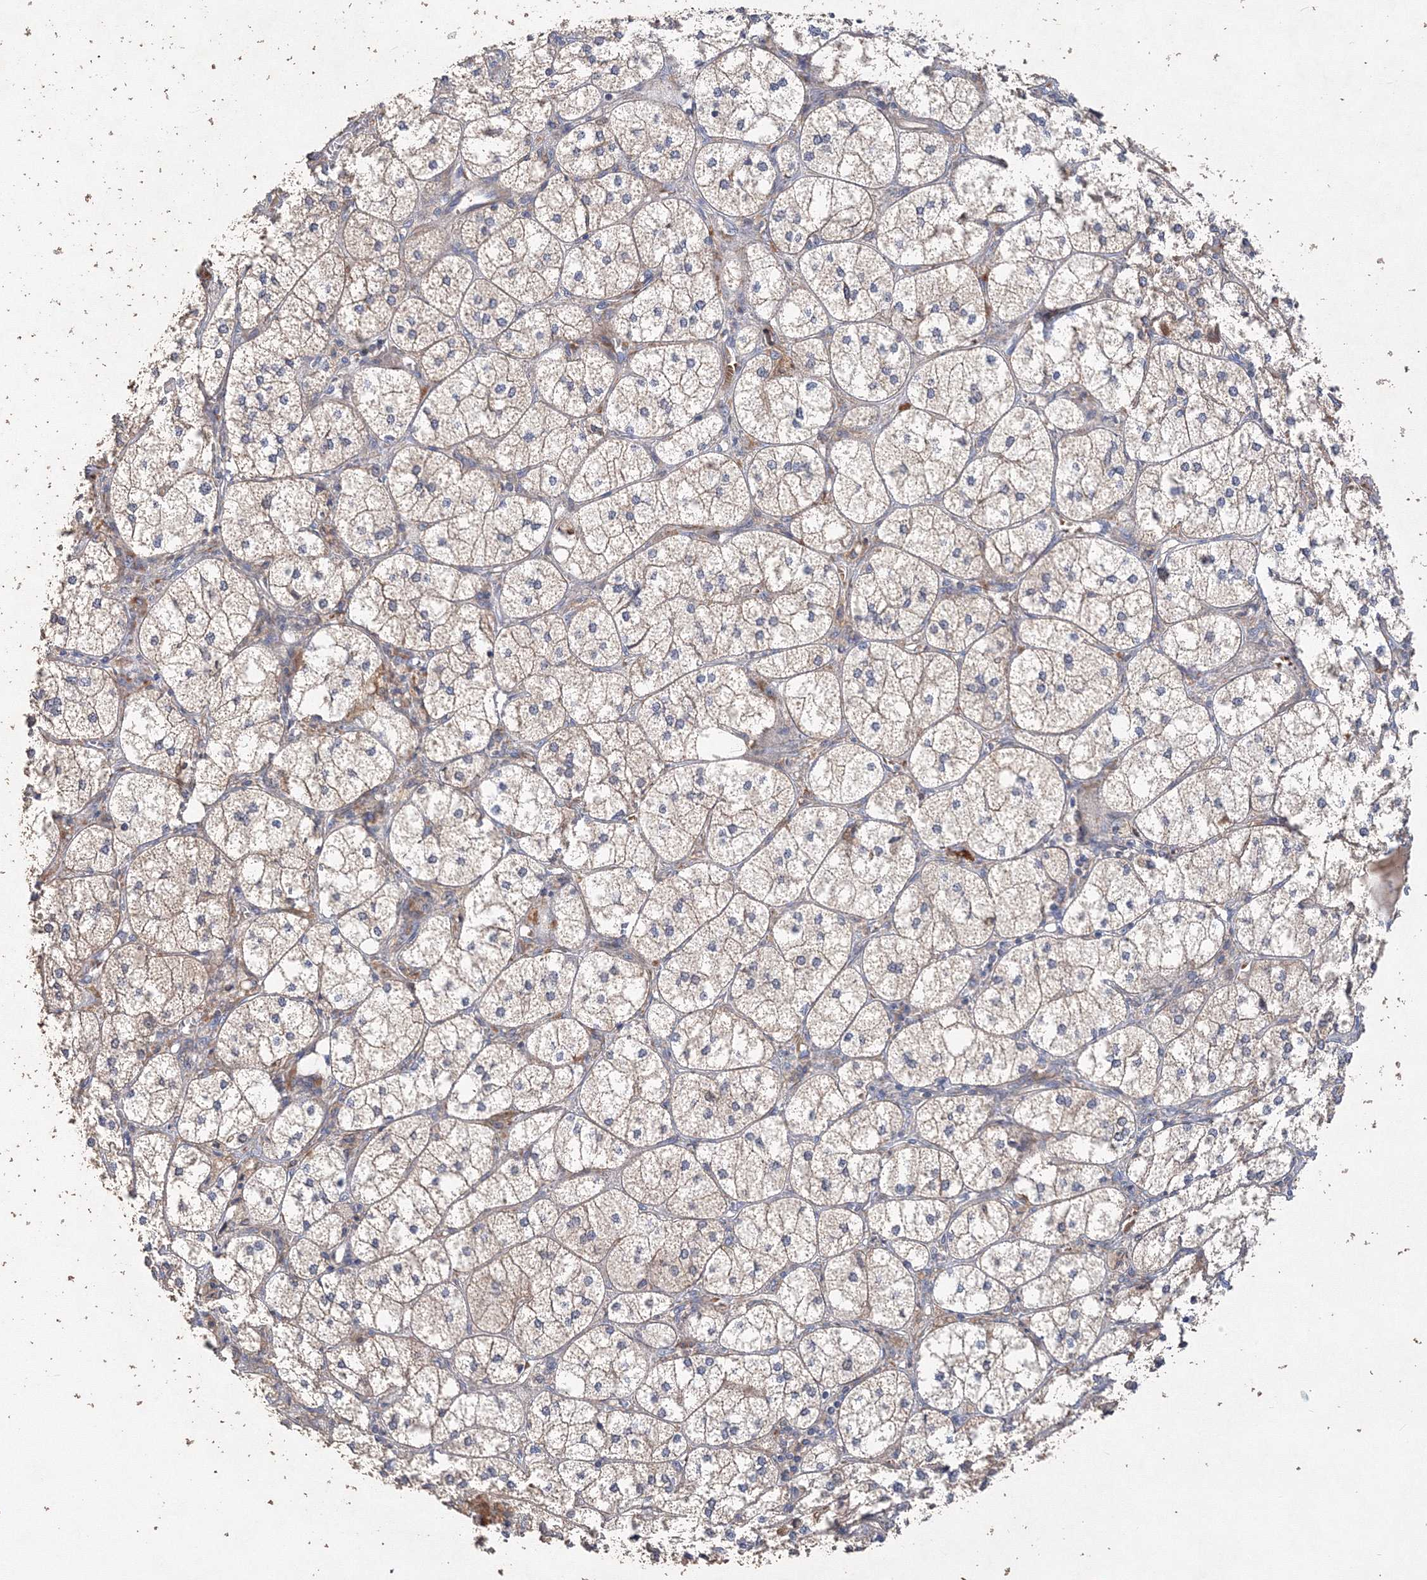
{"staining": {"intensity": "moderate", "quantity": ">75%", "location": "cytoplasmic/membranous"}, "tissue": "adrenal gland", "cell_type": "Glandular cells", "image_type": "normal", "snomed": [{"axis": "morphology", "description": "Normal tissue, NOS"}, {"axis": "topography", "description": "Adrenal gland"}], "caption": "A high-resolution photomicrograph shows IHC staining of normal adrenal gland, which shows moderate cytoplasmic/membranous staining in about >75% of glandular cells. (IHC, brightfield microscopy, high magnification).", "gene": "GRINA", "patient": {"sex": "female", "age": 61}}